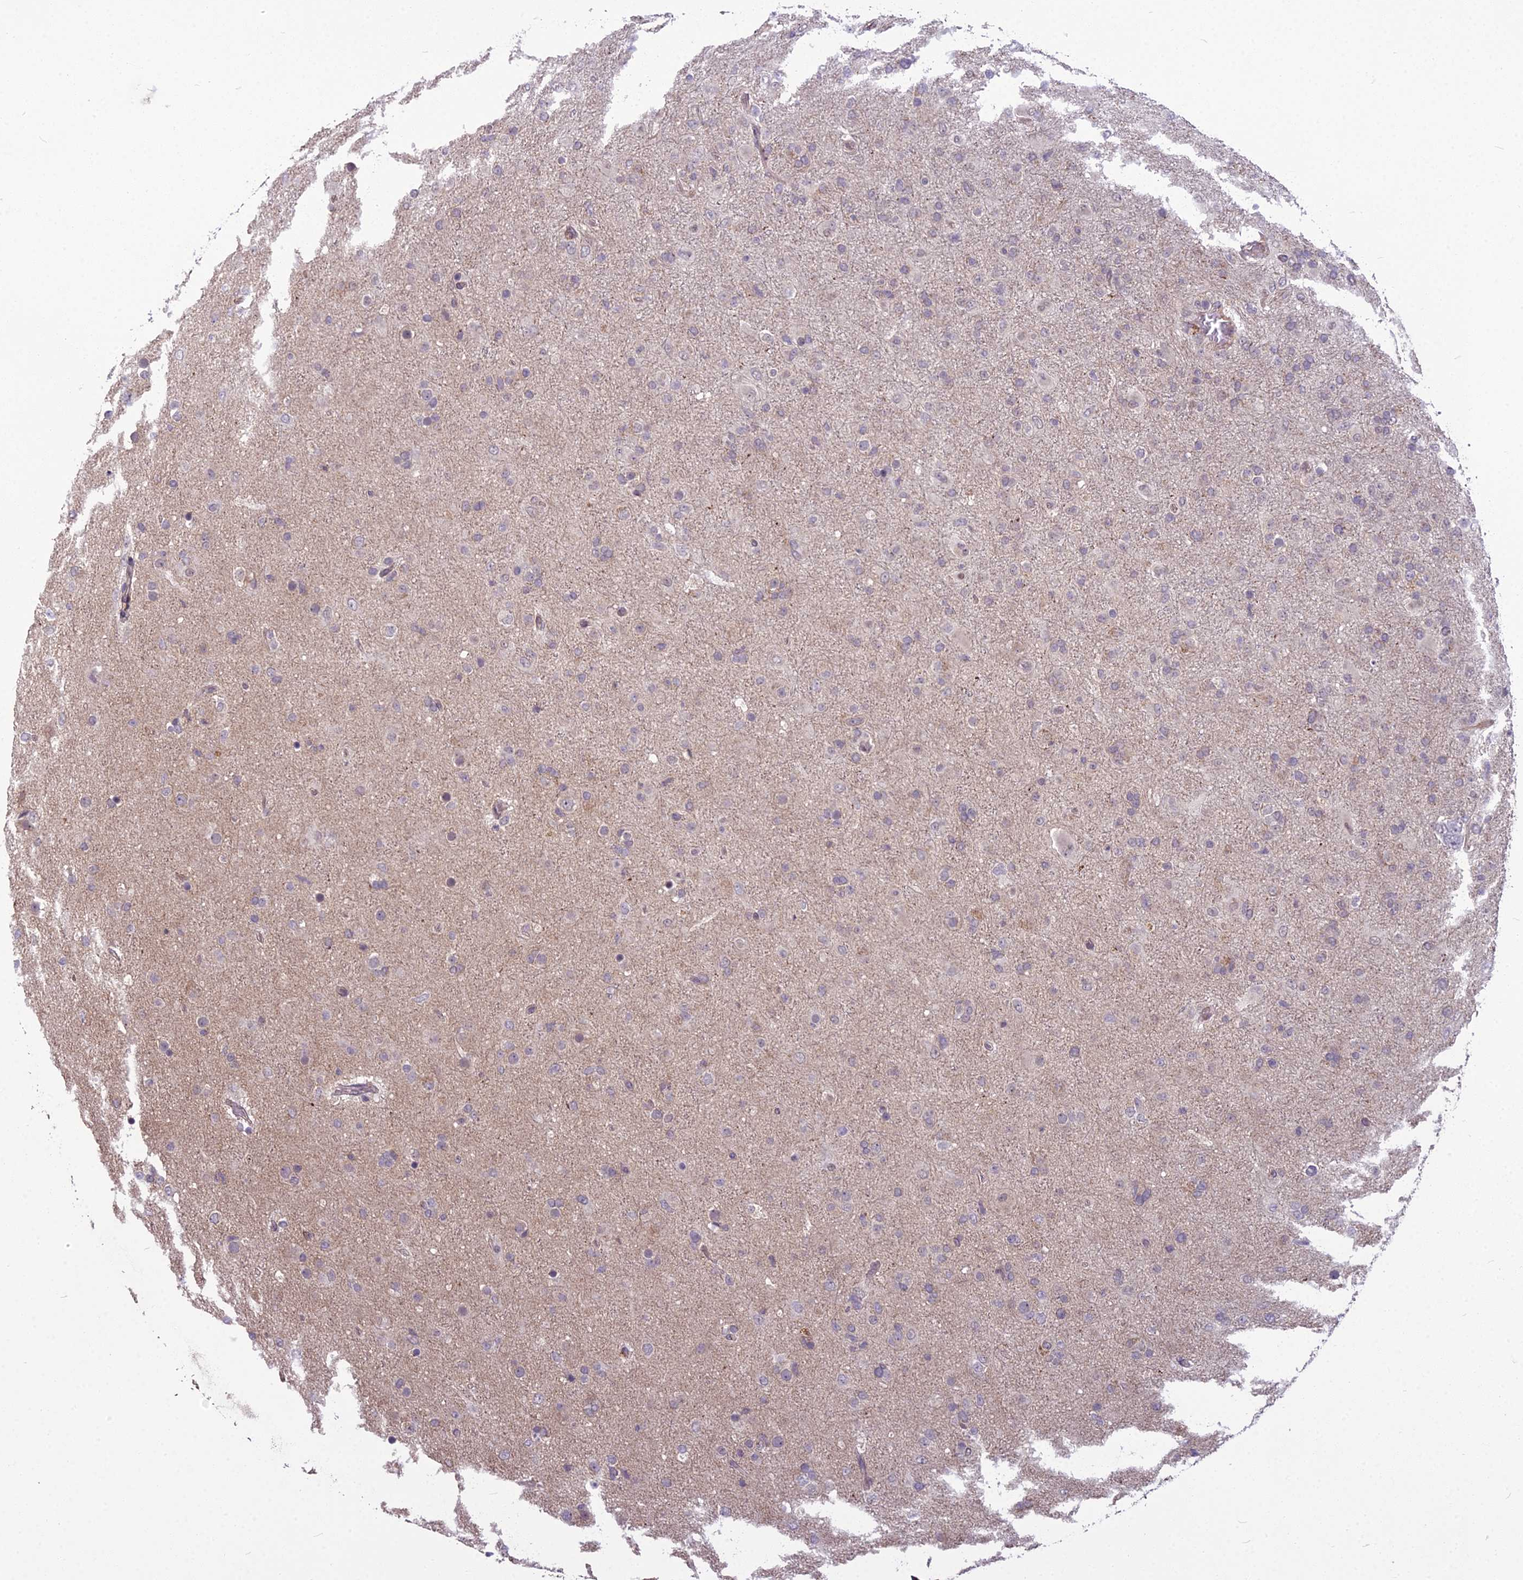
{"staining": {"intensity": "negative", "quantity": "none", "location": "none"}, "tissue": "glioma", "cell_type": "Tumor cells", "image_type": "cancer", "snomed": [{"axis": "morphology", "description": "Glioma, malignant, Low grade"}, {"axis": "topography", "description": "Brain"}], "caption": "A micrograph of human malignant glioma (low-grade) is negative for staining in tumor cells.", "gene": "AP1M1", "patient": {"sex": "male", "age": 65}}